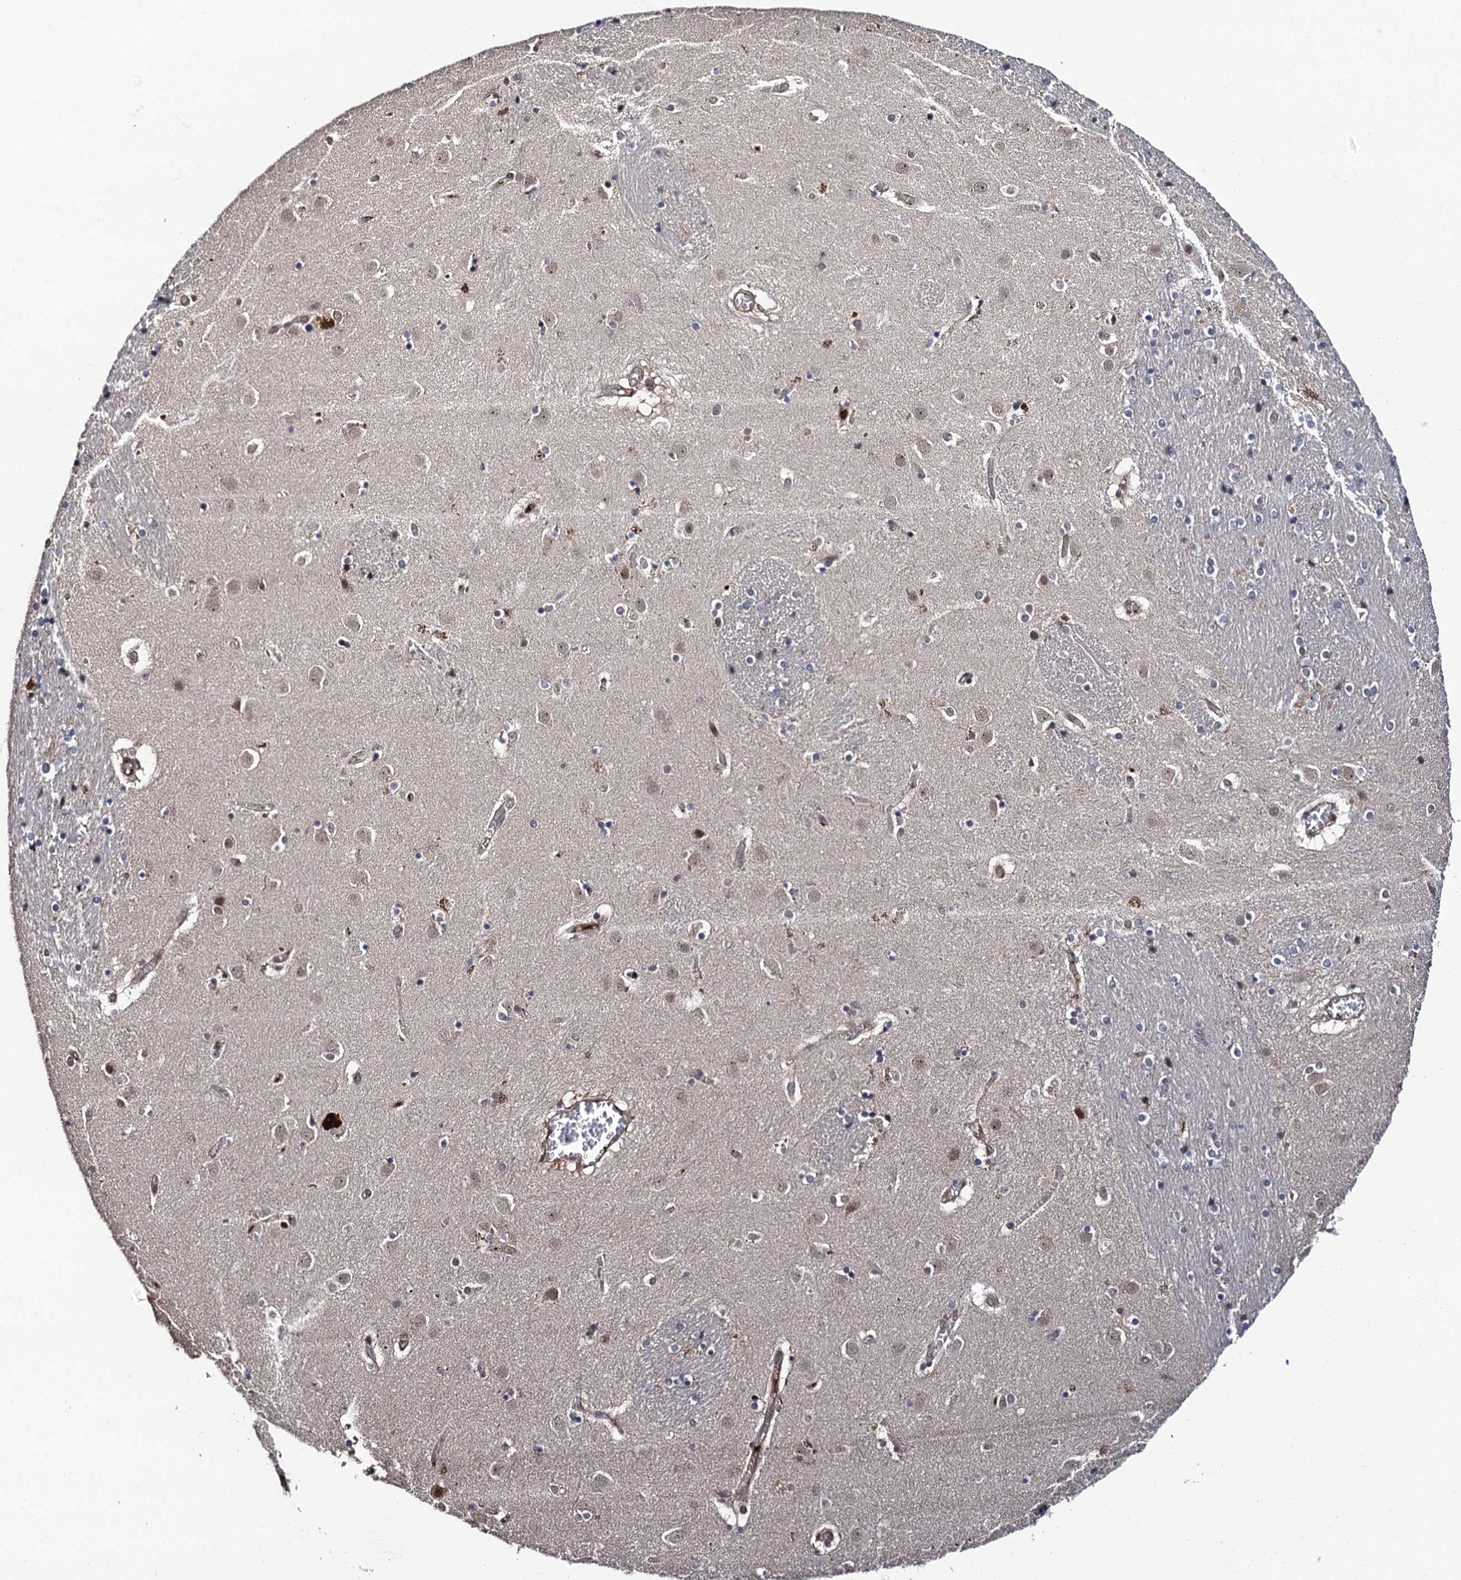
{"staining": {"intensity": "negative", "quantity": "none", "location": "none"}, "tissue": "caudate", "cell_type": "Glial cells", "image_type": "normal", "snomed": [{"axis": "morphology", "description": "Normal tissue, NOS"}, {"axis": "topography", "description": "Lateral ventricle wall"}], "caption": "Human caudate stained for a protein using IHC exhibits no staining in glial cells.", "gene": "CDC23", "patient": {"sex": "male", "age": 70}}